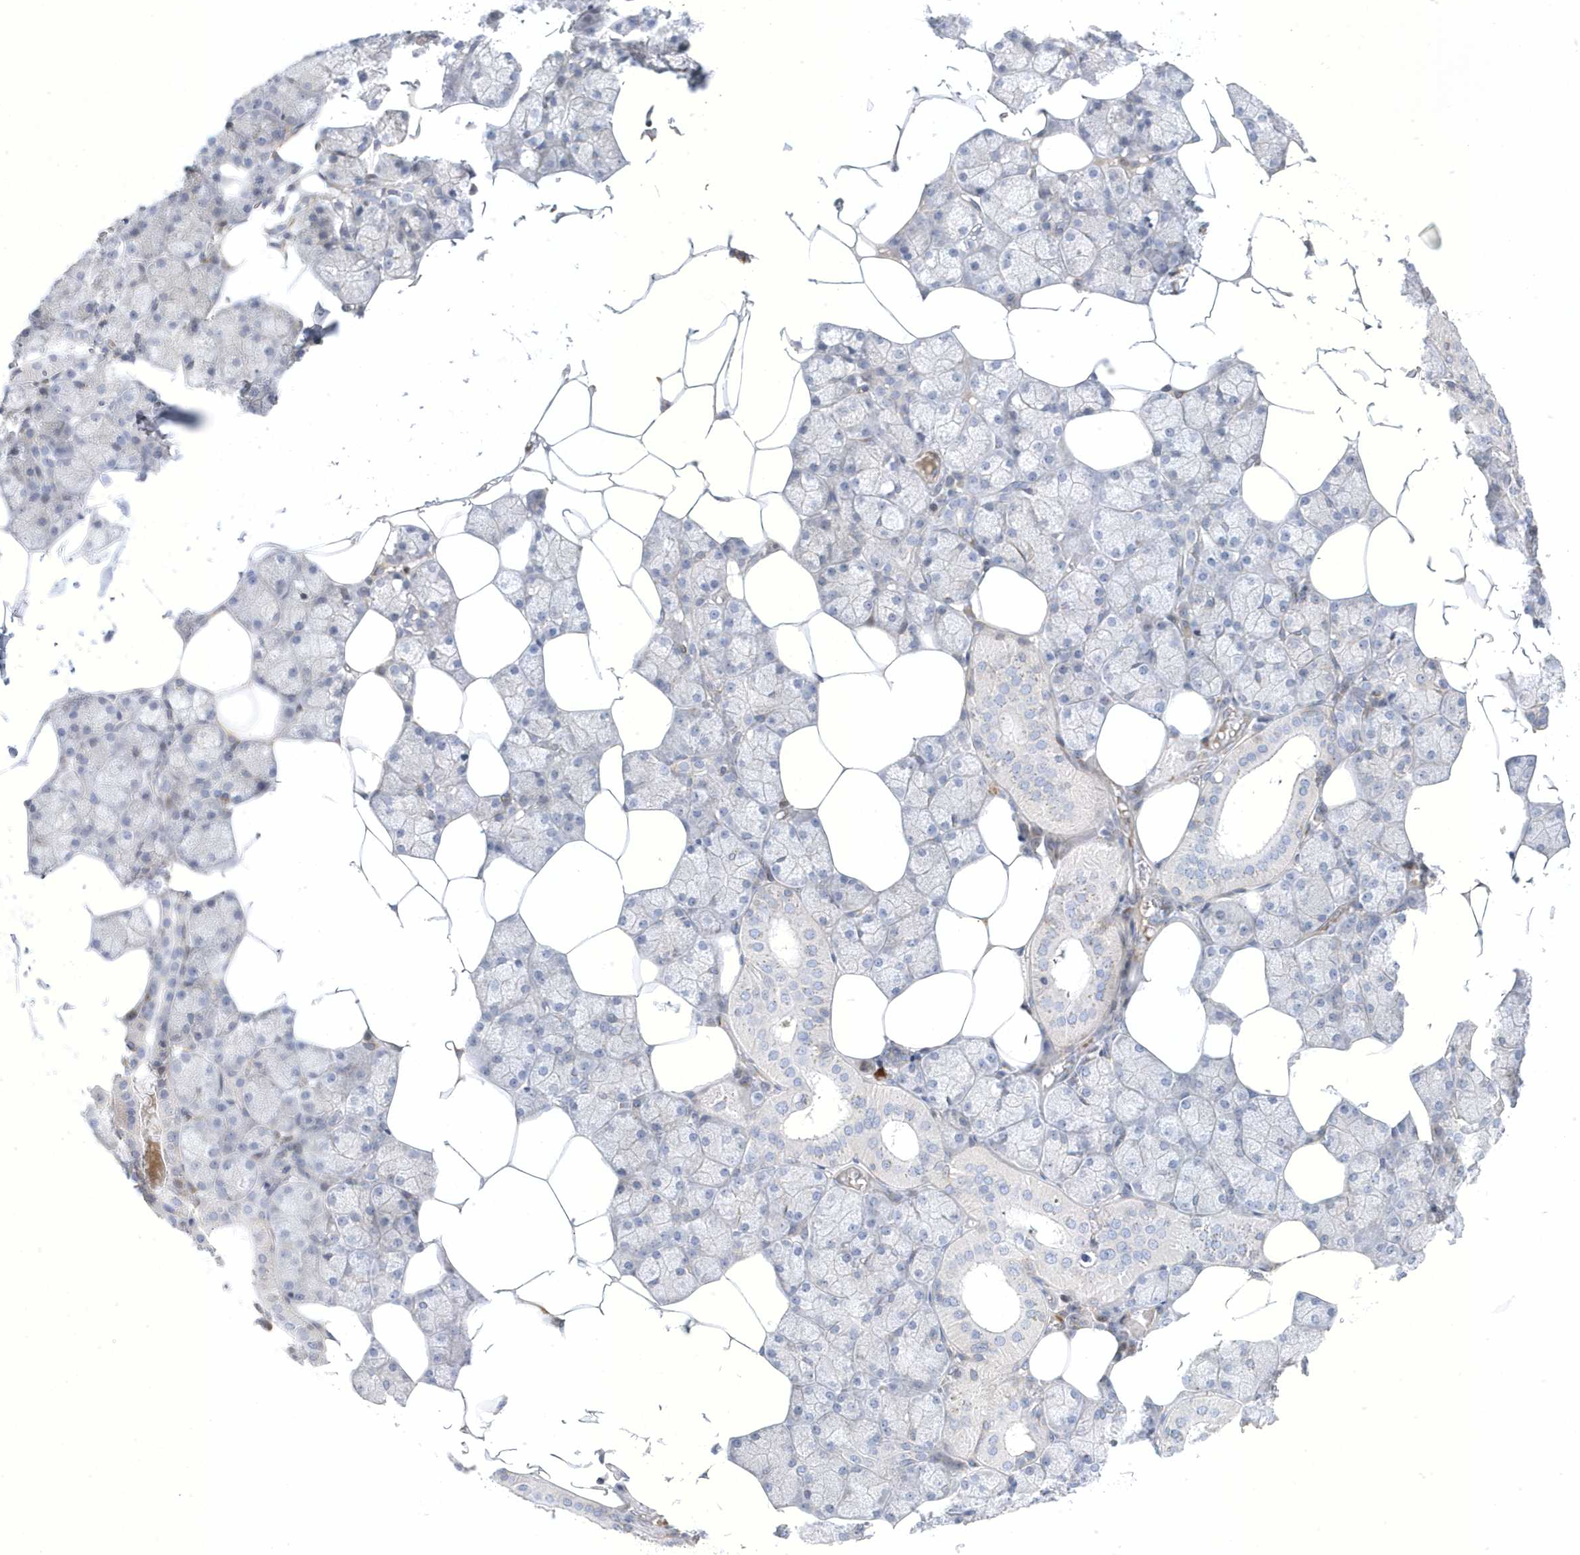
{"staining": {"intensity": "negative", "quantity": "none", "location": "none"}, "tissue": "salivary gland", "cell_type": "Glandular cells", "image_type": "normal", "snomed": [{"axis": "morphology", "description": "Normal tissue, NOS"}, {"axis": "topography", "description": "Salivary gland"}], "caption": "Glandular cells show no significant protein staining in unremarkable salivary gland. (Brightfield microscopy of DAB (3,3'-diaminobenzidine) IHC at high magnification).", "gene": "MAP7D3", "patient": {"sex": "male", "age": 62}}